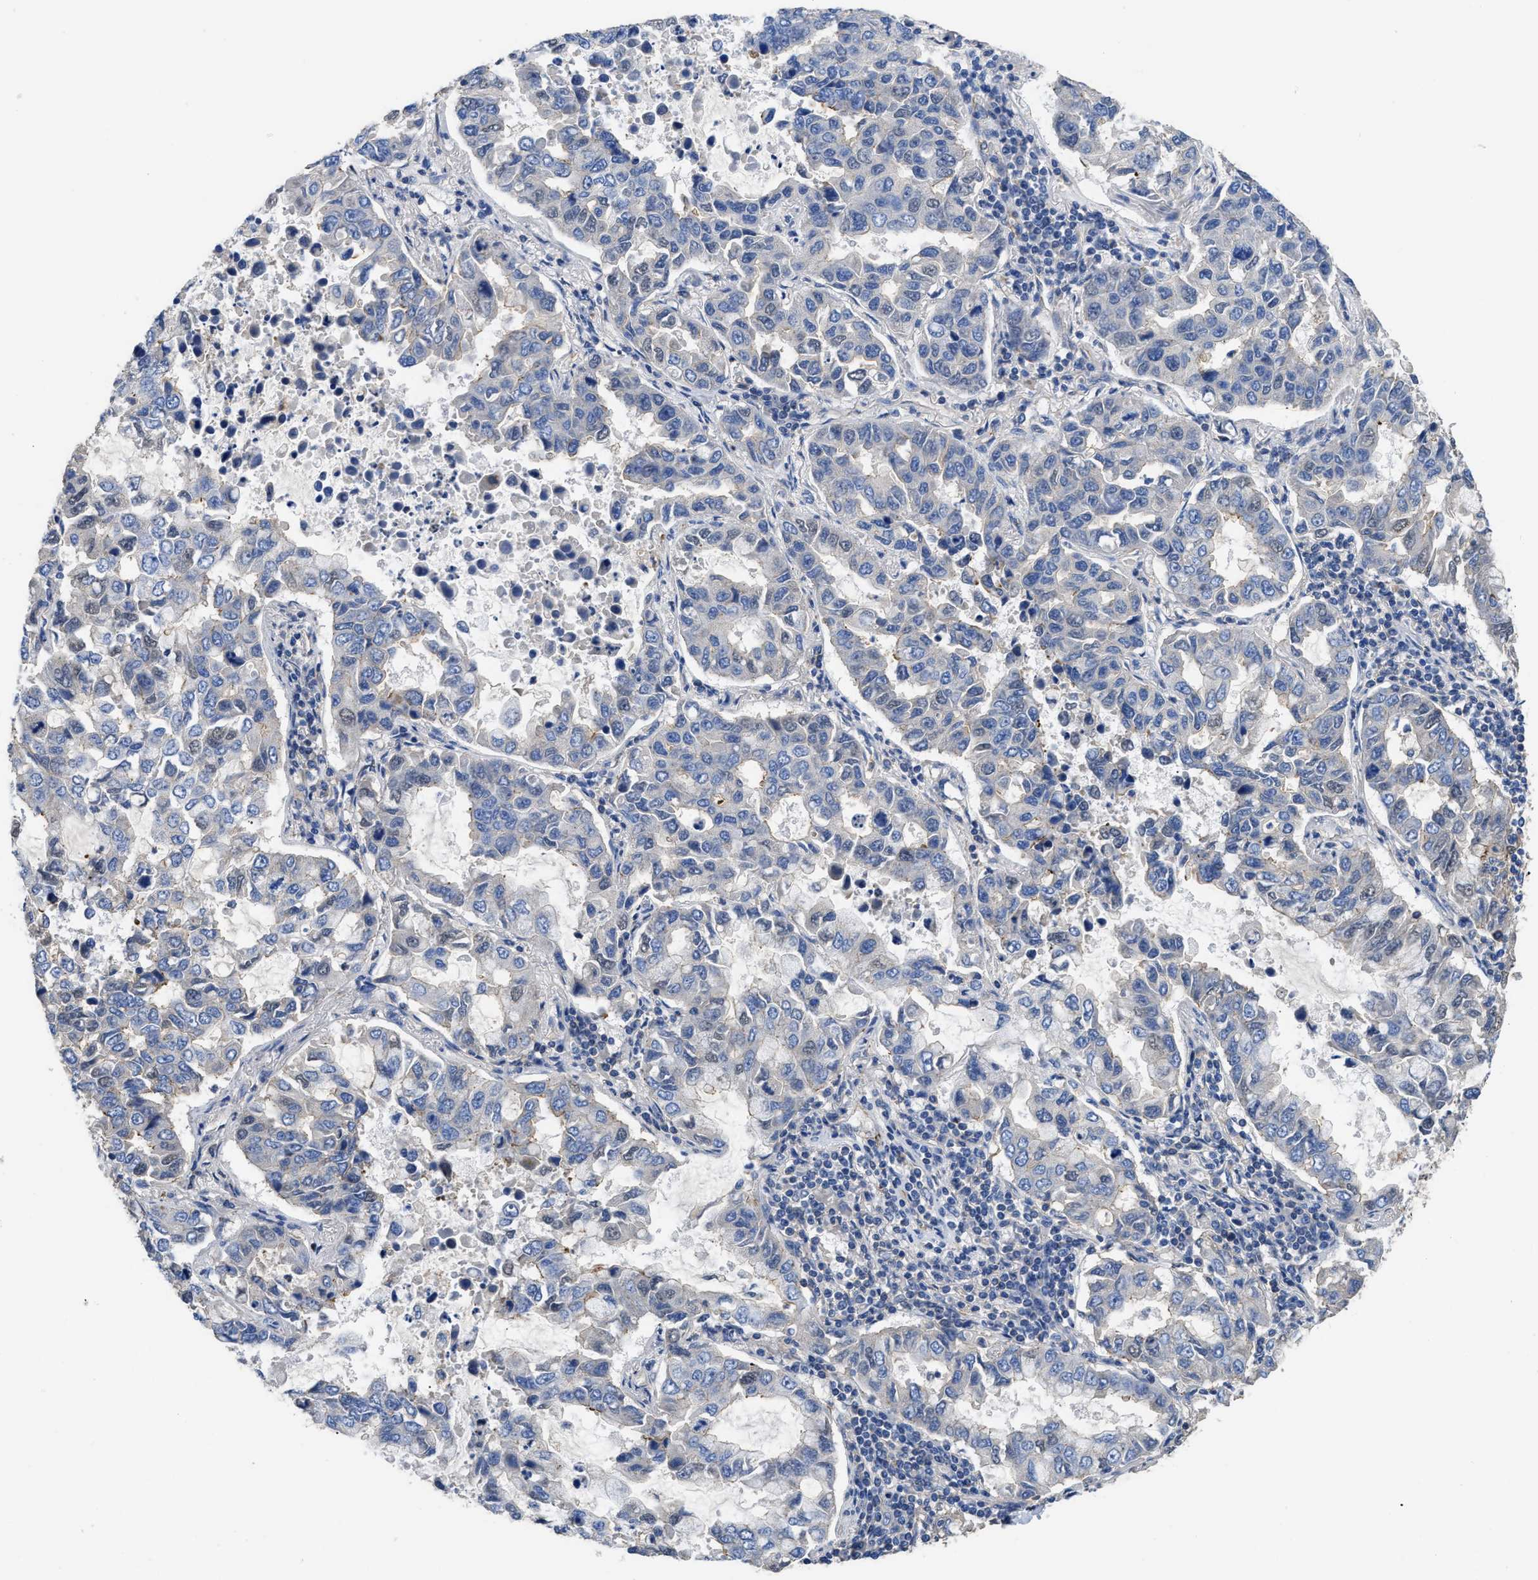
{"staining": {"intensity": "negative", "quantity": "none", "location": "none"}, "tissue": "lung cancer", "cell_type": "Tumor cells", "image_type": "cancer", "snomed": [{"axis": "morphology", "description": "Adenocarcinoma, NOS"}, {"axis": "topography", "description": "Lung"}], "caption": "Lung adenocarcinoma stained for a protein using immunohistochemistry (IHC) reveals no positivity tumor cells.", "gene": "USP4", "patient": {"sex": "male", "age": 64}}